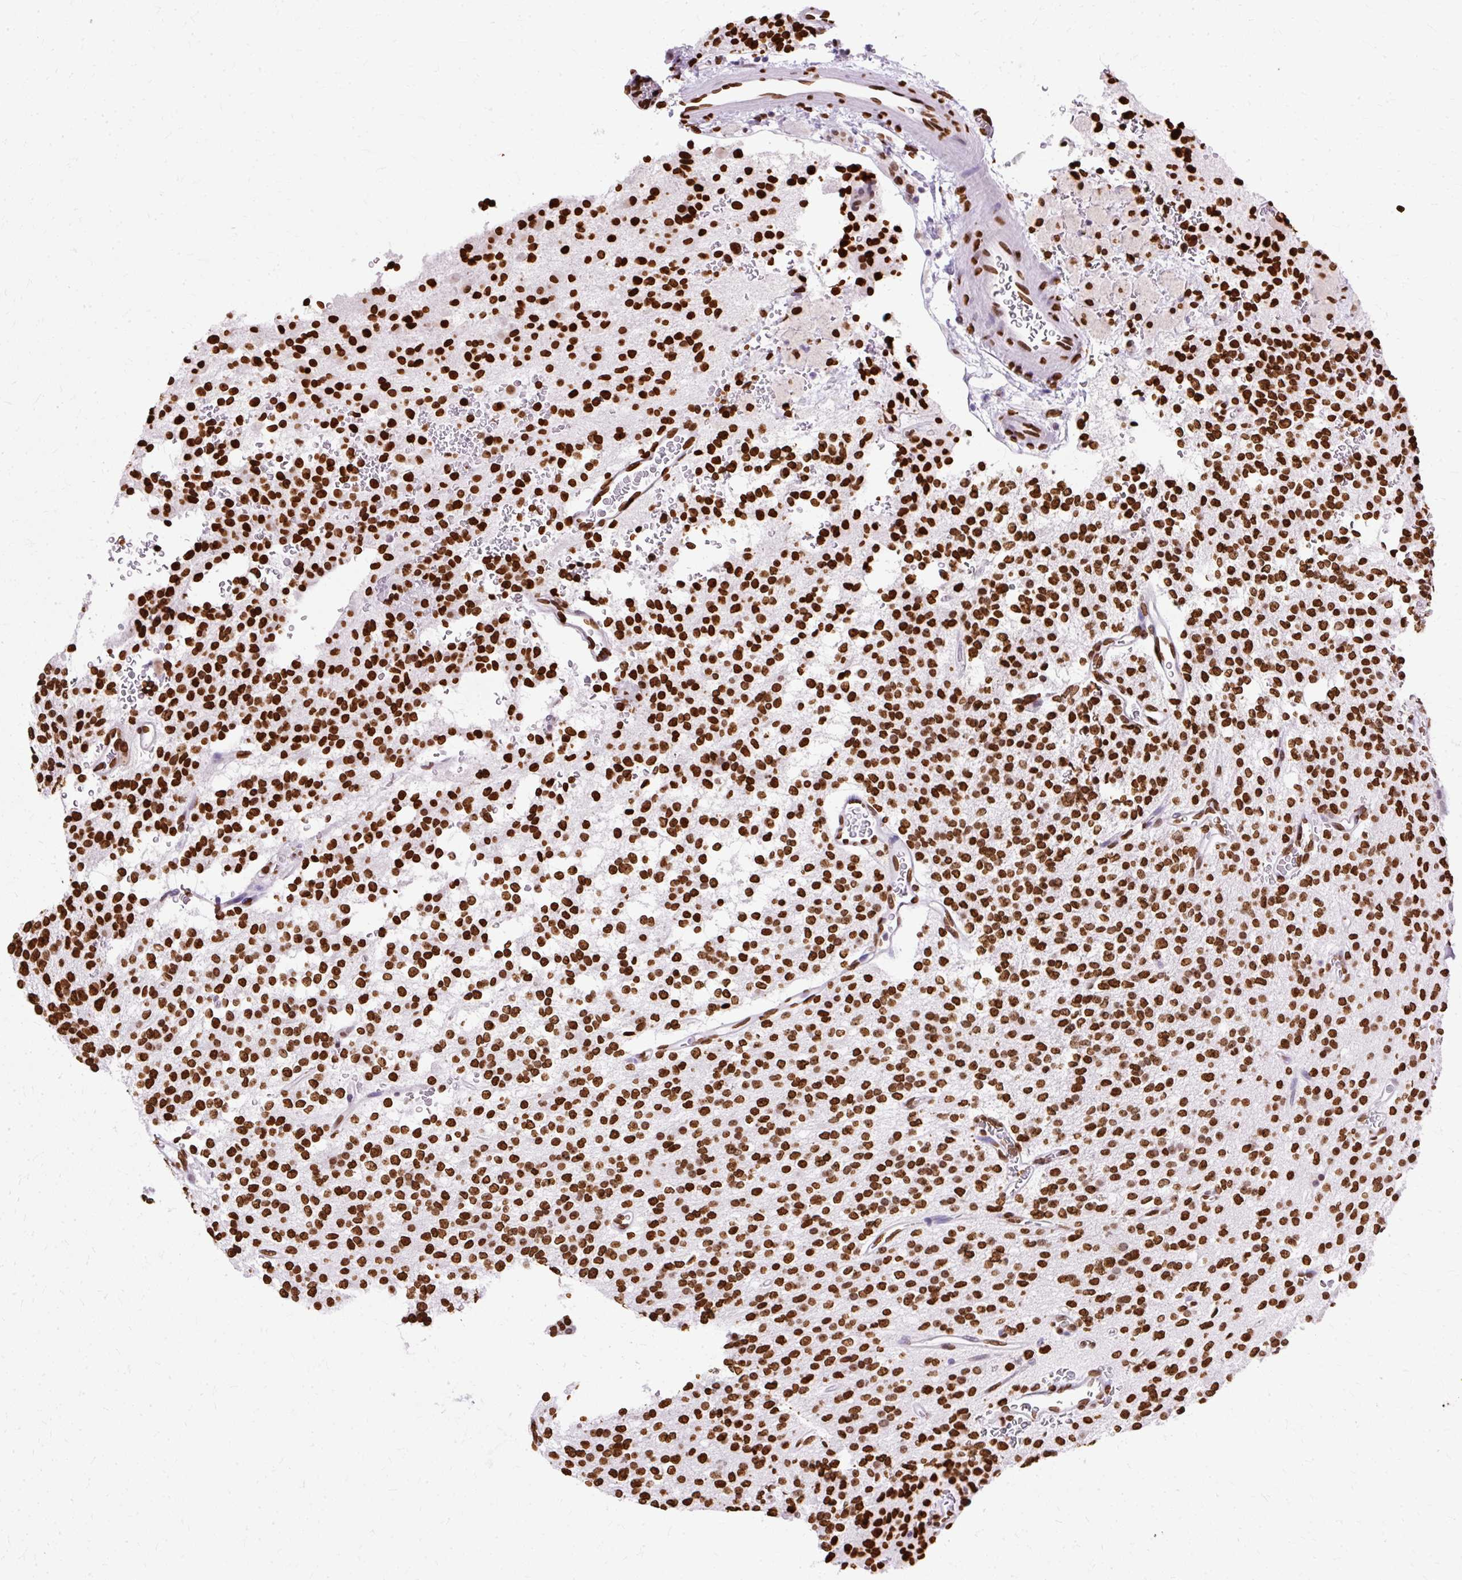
{"staining": {"intensity": "strong", "quantity": ">75%", "location": "nuclear"}, "tissue": "glioma", "cell_type": "Tumor cells", "image_type": "cancer", "snomed": [{"axis": "morphology", "description": "Glioma, malignant, High grade"}, {"axis": "topography", "description": "Brain"}], "caption": "Approximately >75% of tumor cells in glioma exhibit strong nuclear protein expression as visualized by brown immunohistochemical staining.", "gene": "TMEM184C", "patient": {"sex": "male", "age": 34}}